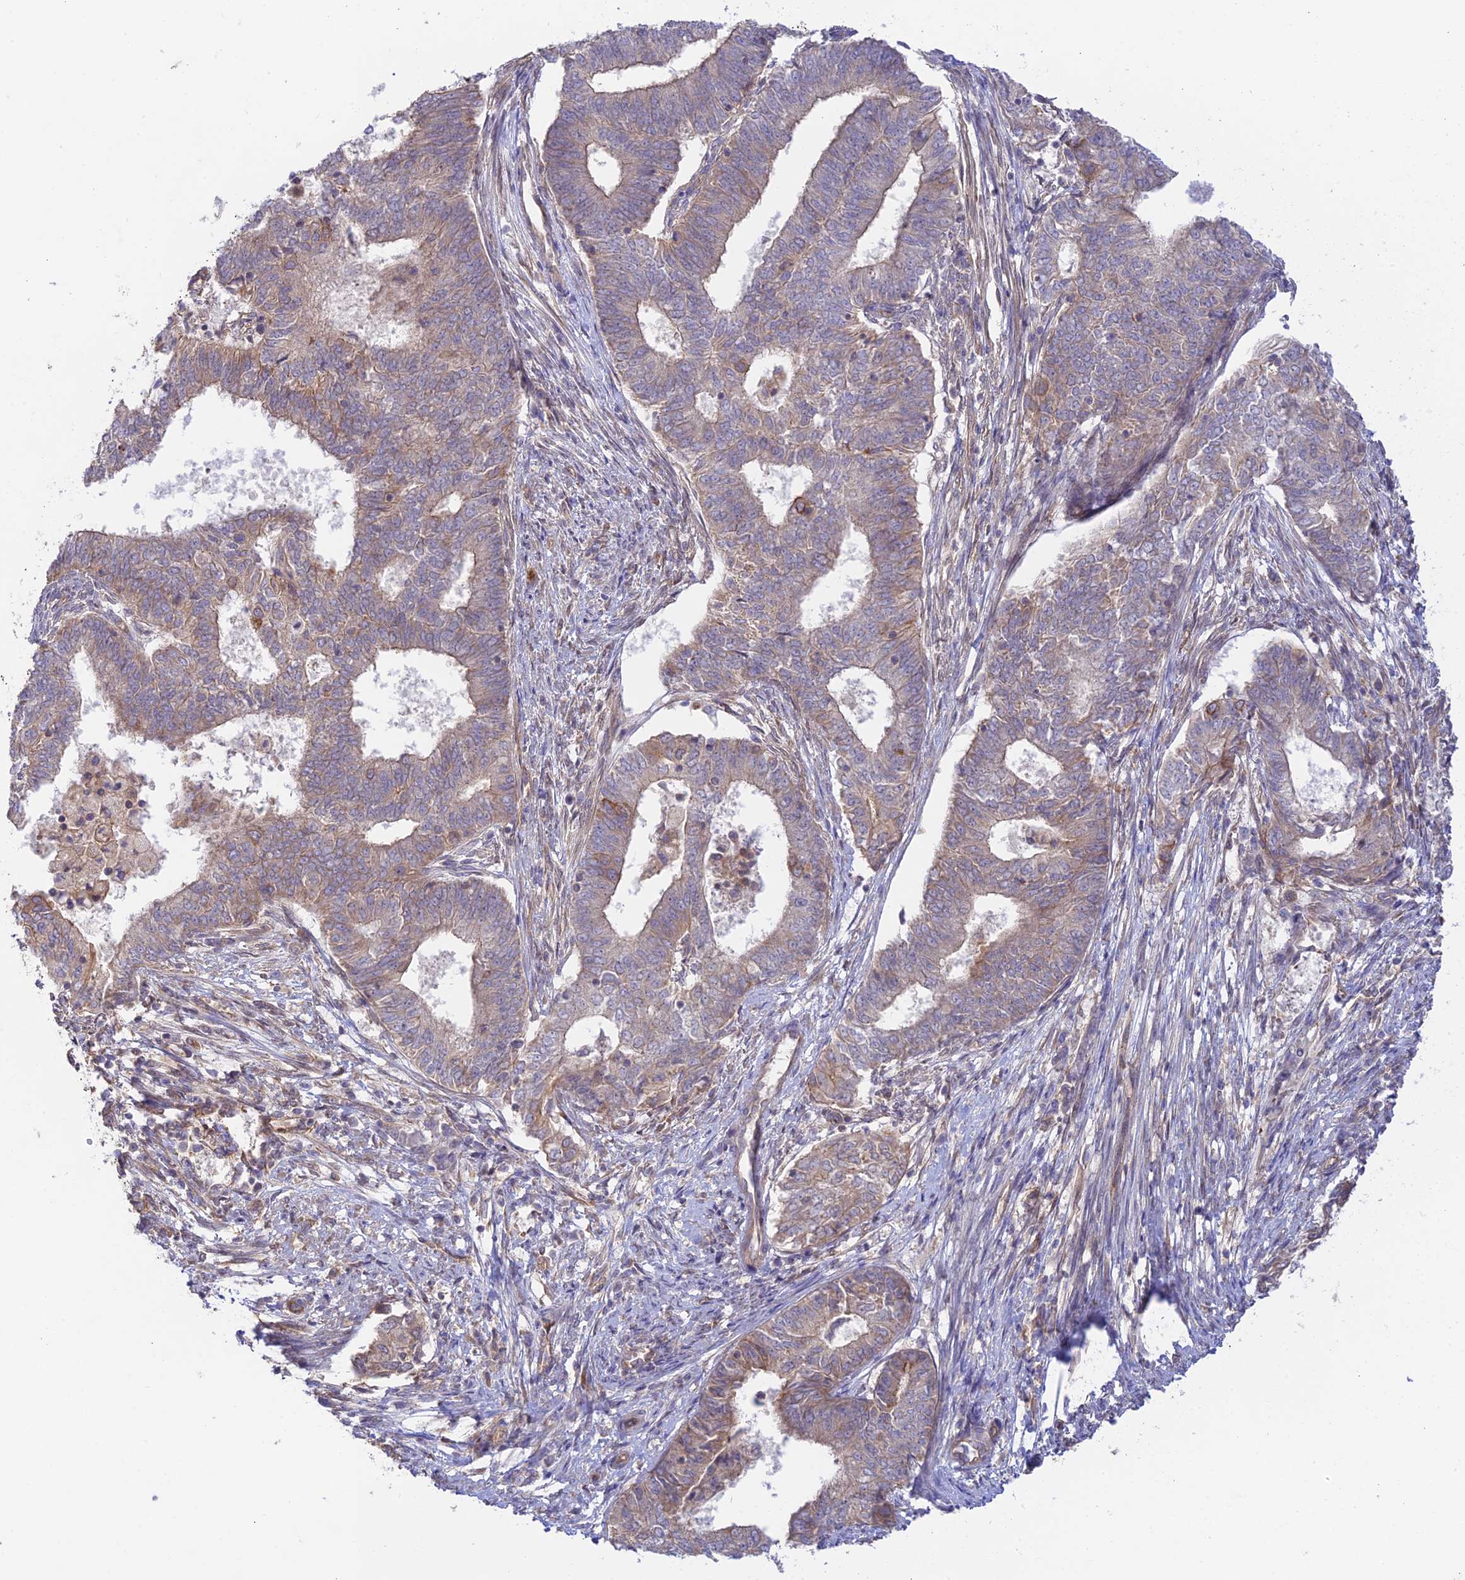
{"staining": {"intensity": "weak", "quantity": "25%-75%", "location": "cytoplasmic/membranous"}, "tissue": "endometrial cancer", "cell_type": "Tumor cells", "image_type": "cancer", "snomed": [{"axis": "morphology", "description": "Adenocarcinoma, NOS"}, {"axis": "topography", "description": "Endometrium"}], "caption": "The micrograph shows immunohistochemical staining of endometrial cancer (adenocarcinoma). There is weak cytoplasmic/membranous expression is appreciated in approximately 25%-75% of tumor cells.", "gene": "MYO9A", "patient": {"sex": "female", "age": 62}}